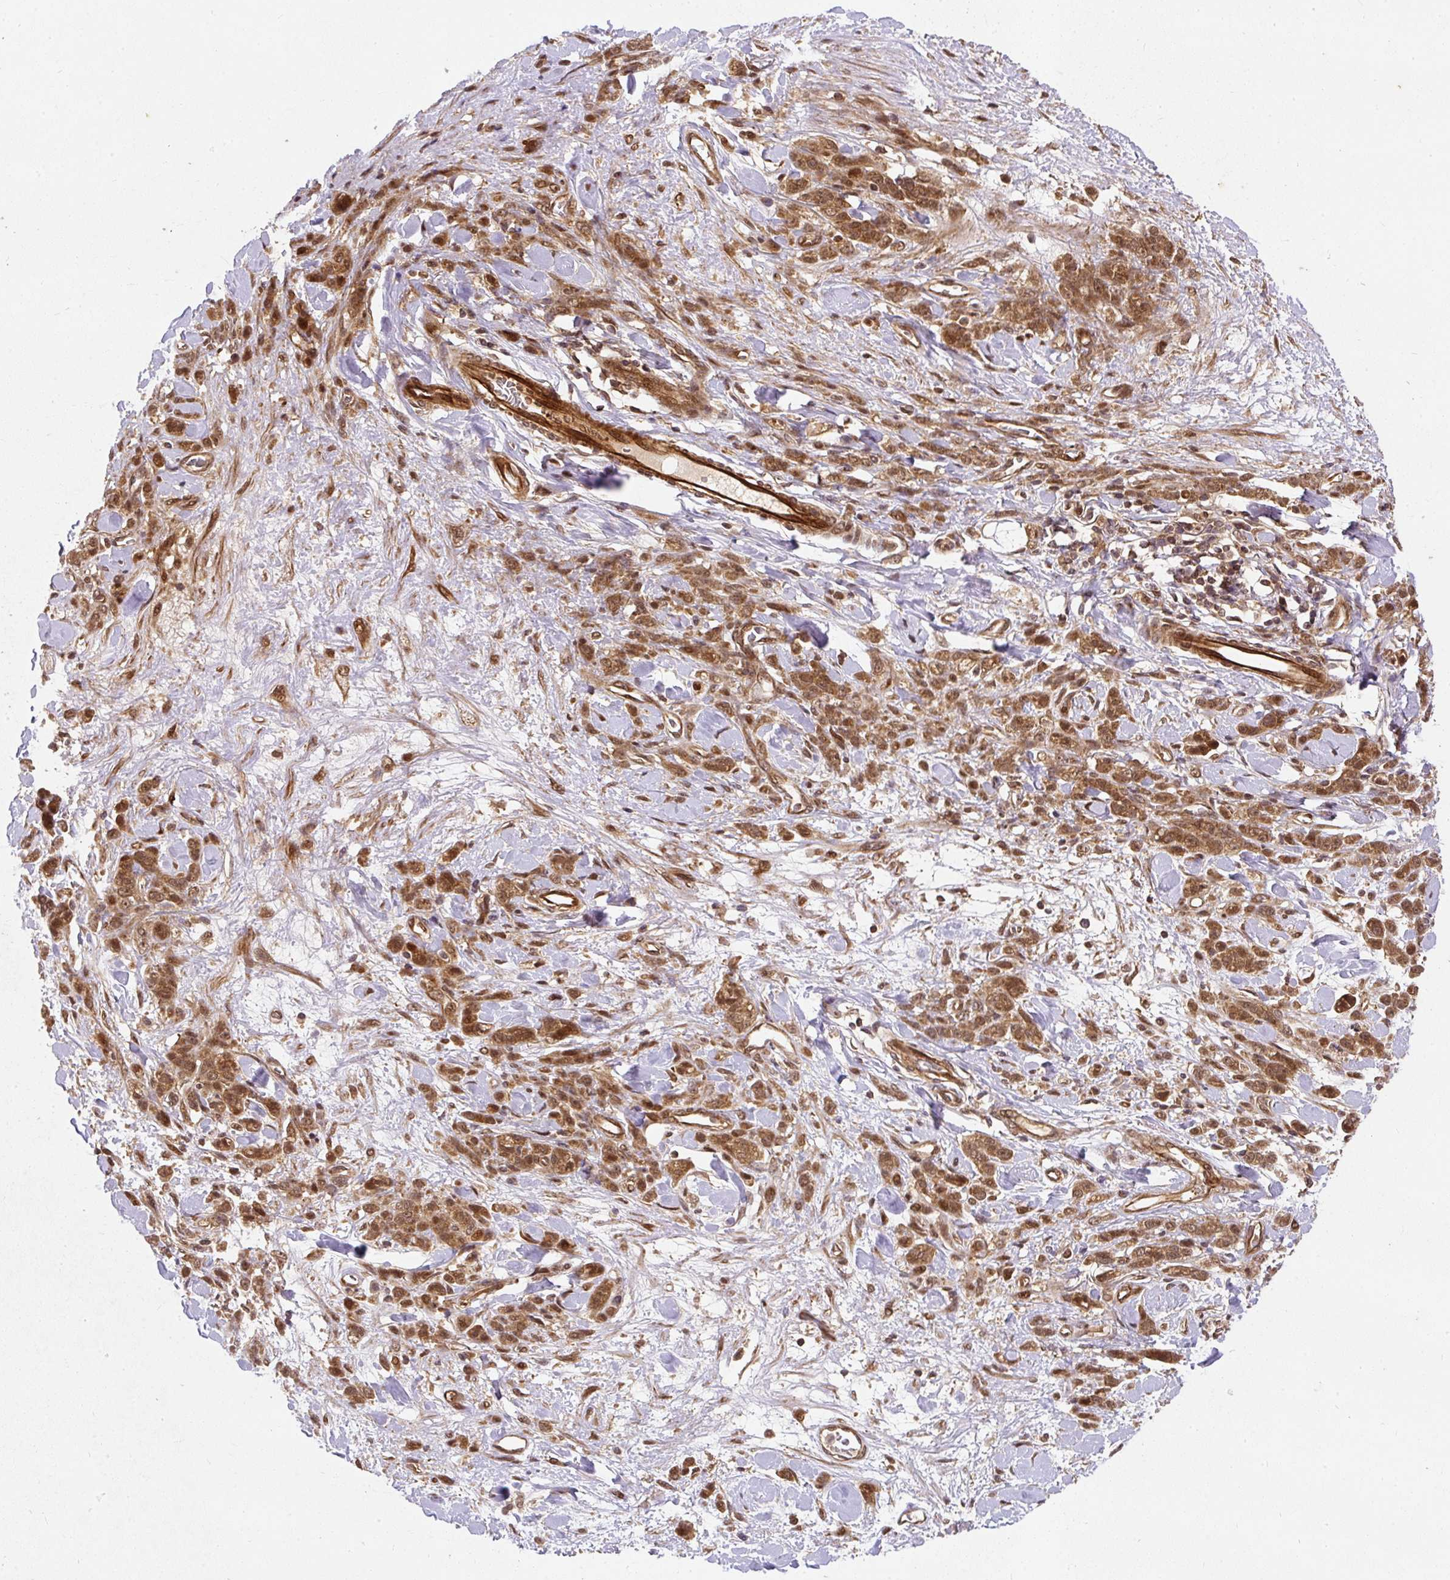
{"staining": {"intensity": "moderate", "quantity": ">75%", "location": "cytoplasmic/membranous,nuclear"}, "tissue": "stomach cancer", "cell_type": "Tumor cells", "image_type": "cancer", "snomed": [{"axis": "morphology", "description": "Normal tissue, NOS"}, {"axis": "morphology", "description": "Adenocarcinoma, NOS"}, {"axis": "topography", "description": "Stomach"}], "caption": "About >75% of tumor cells in human adenocarcinoma (stomach) demonstrate moderate cytoplasmic/membranous and nuclear protein staining as visualized by brown immunohistochemical staining.", "gene": "PSMD1", "patient": {"sex": "male", "age": 82}}